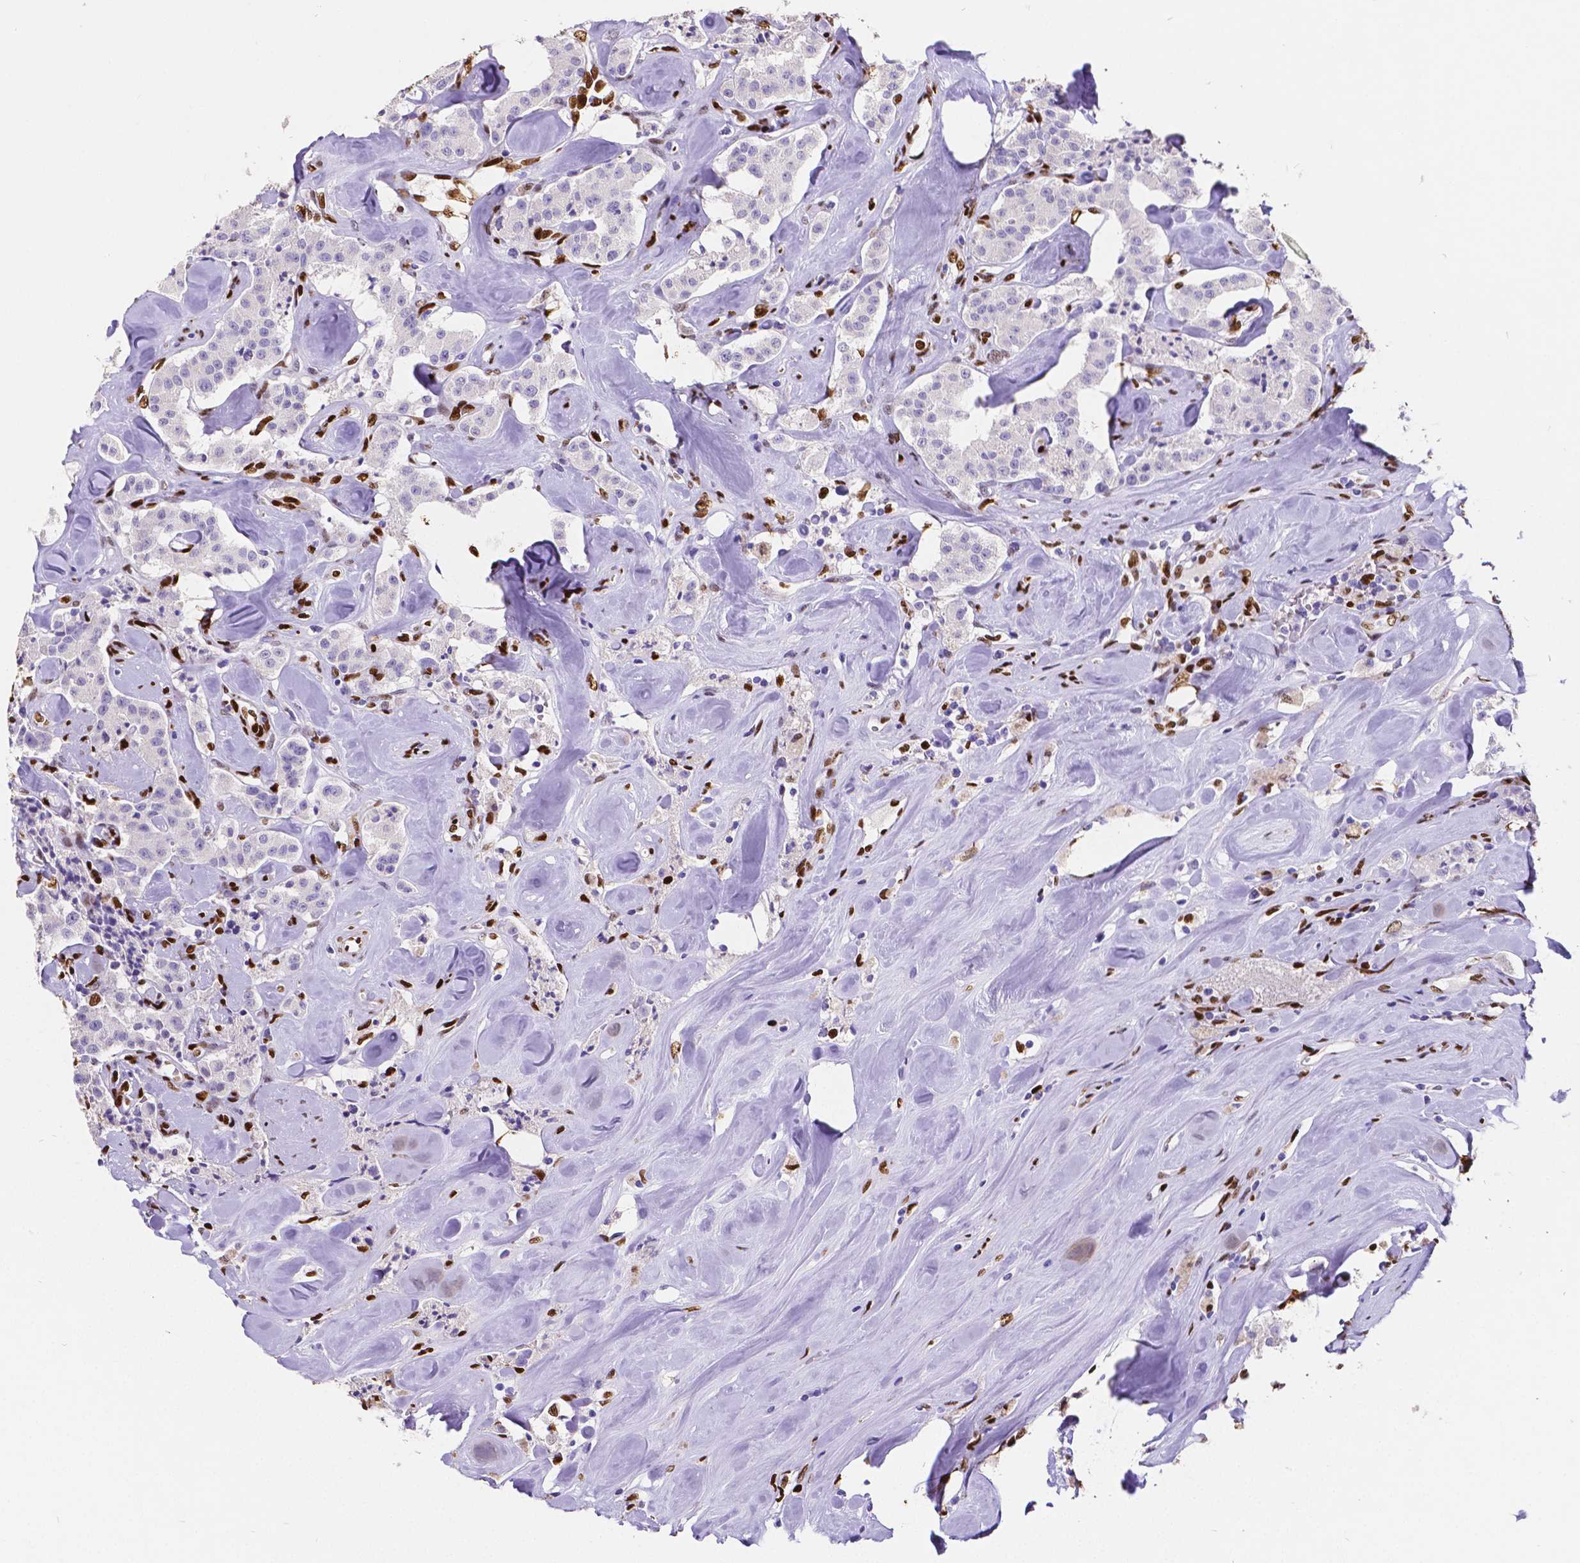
{"staining": {"intensity": "negative", "quantity": "none", "location": "none"}, "tissue": "carcinoid", "cell_type": "Tumor cells", "image_type": "cancer", "snomed": [{"axis": "morphology", "description": "Carcinoid, malignant, NOS"}, {"axis": "topography", "description": "Pancreas"}], "caption": "Tumor cells are negative for brown protein staining in carcinoid. (DAB immunohistochemistry with hematoxylin counter stain).", "gene": "MEF2C", "patient": {"sex": "male", "age": 41}}